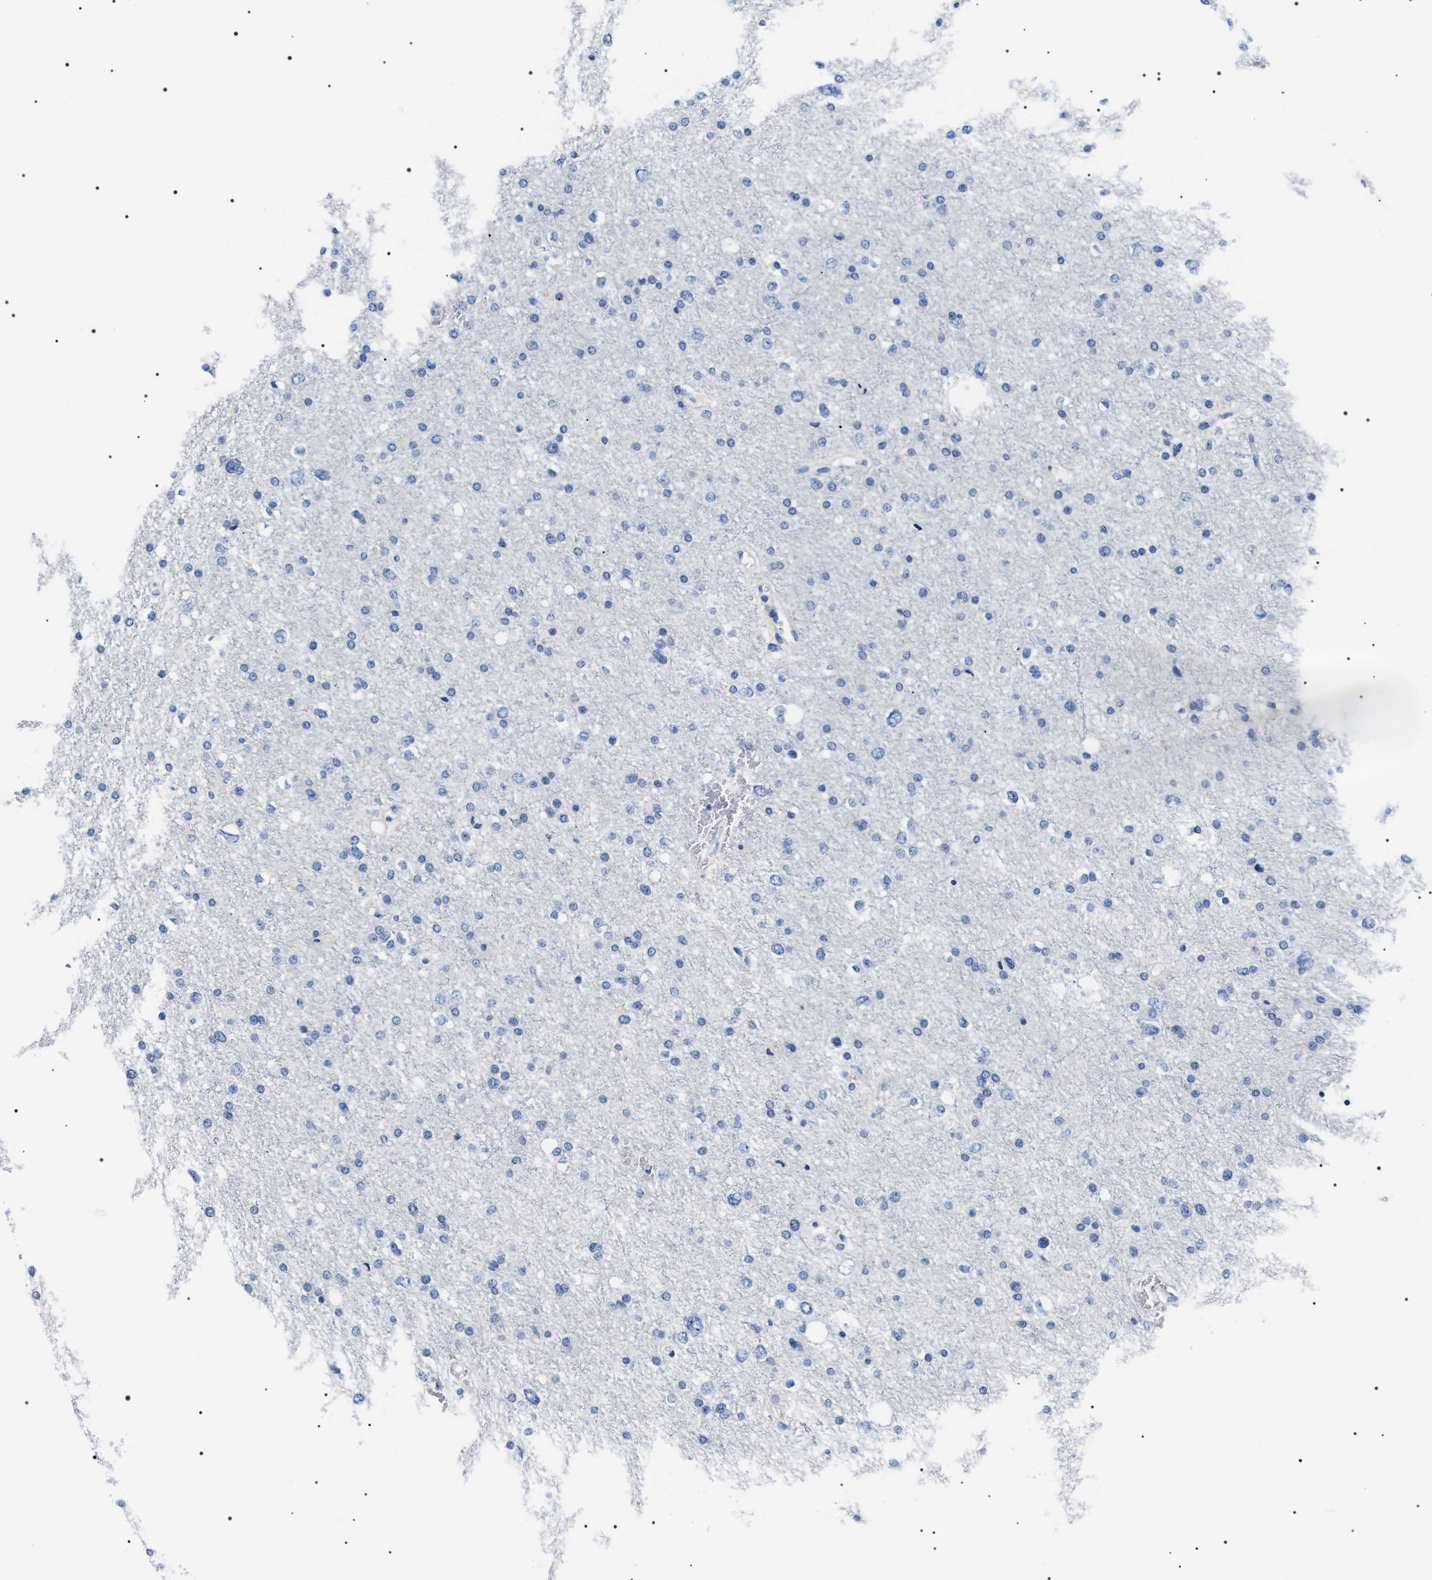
{"staining": {"intensity": "negative", "quantity": "none", "location": "none"}, "tissue": "glioma", "cell_type": "Tumor cells", "image_type": "cancer", "snomed": [{"axis": "morphology", "description": "Glioma, malignant, Low grade"}, {"axis": "topography", "description": "Brain"}], "caption": "High power microscopy histopathology image of an immunohistochemistry image of malignant glioma (low-grade), revealing no significant expression in tumor cells. The staining is performed using DAB brown chromogen with nuclei counter-stained in using hematoxylin.", "gene": "ADH4", "patient": {"sex": "female", "age": 37}}